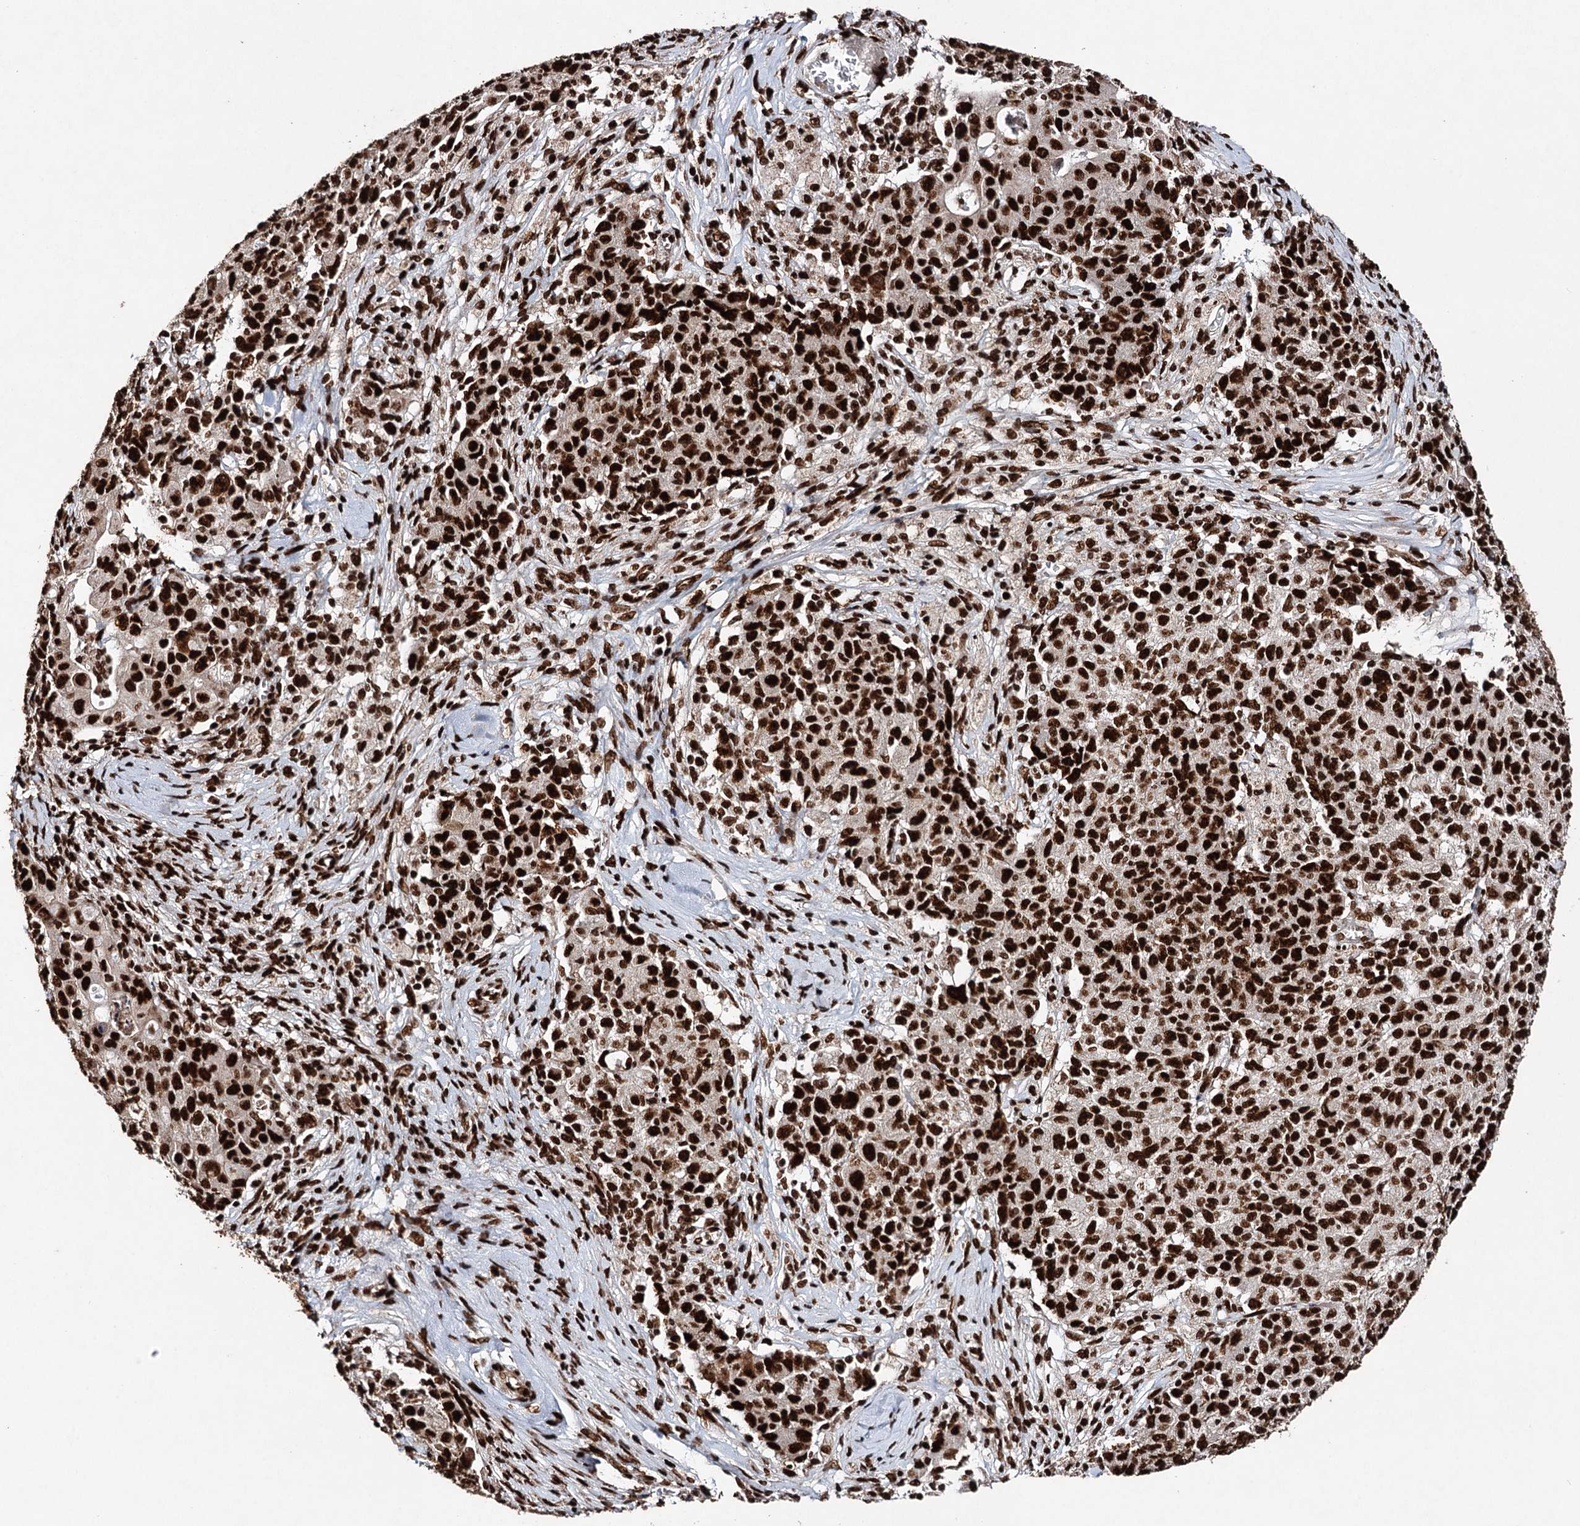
{"staining": {"intensity": "strong", "quantity": ">75%", "location": "nuclear"}, "tissue": "ovarian cancer", "cell_type": "Tumor cells", "image_type": "cancer", "snomed": [{"axis": "morphology", "description": "Carcinoma, endometroid"}, {"axis": "topography", "description": "Ovary"}], "caption": "Immunohistochemical staining of ovarian cancer demonstrates high levels of strong nuclear staining in about >75% of tumor cells.", "gene": "MATR3", "patient": {"sex": "female", "age": 42}}